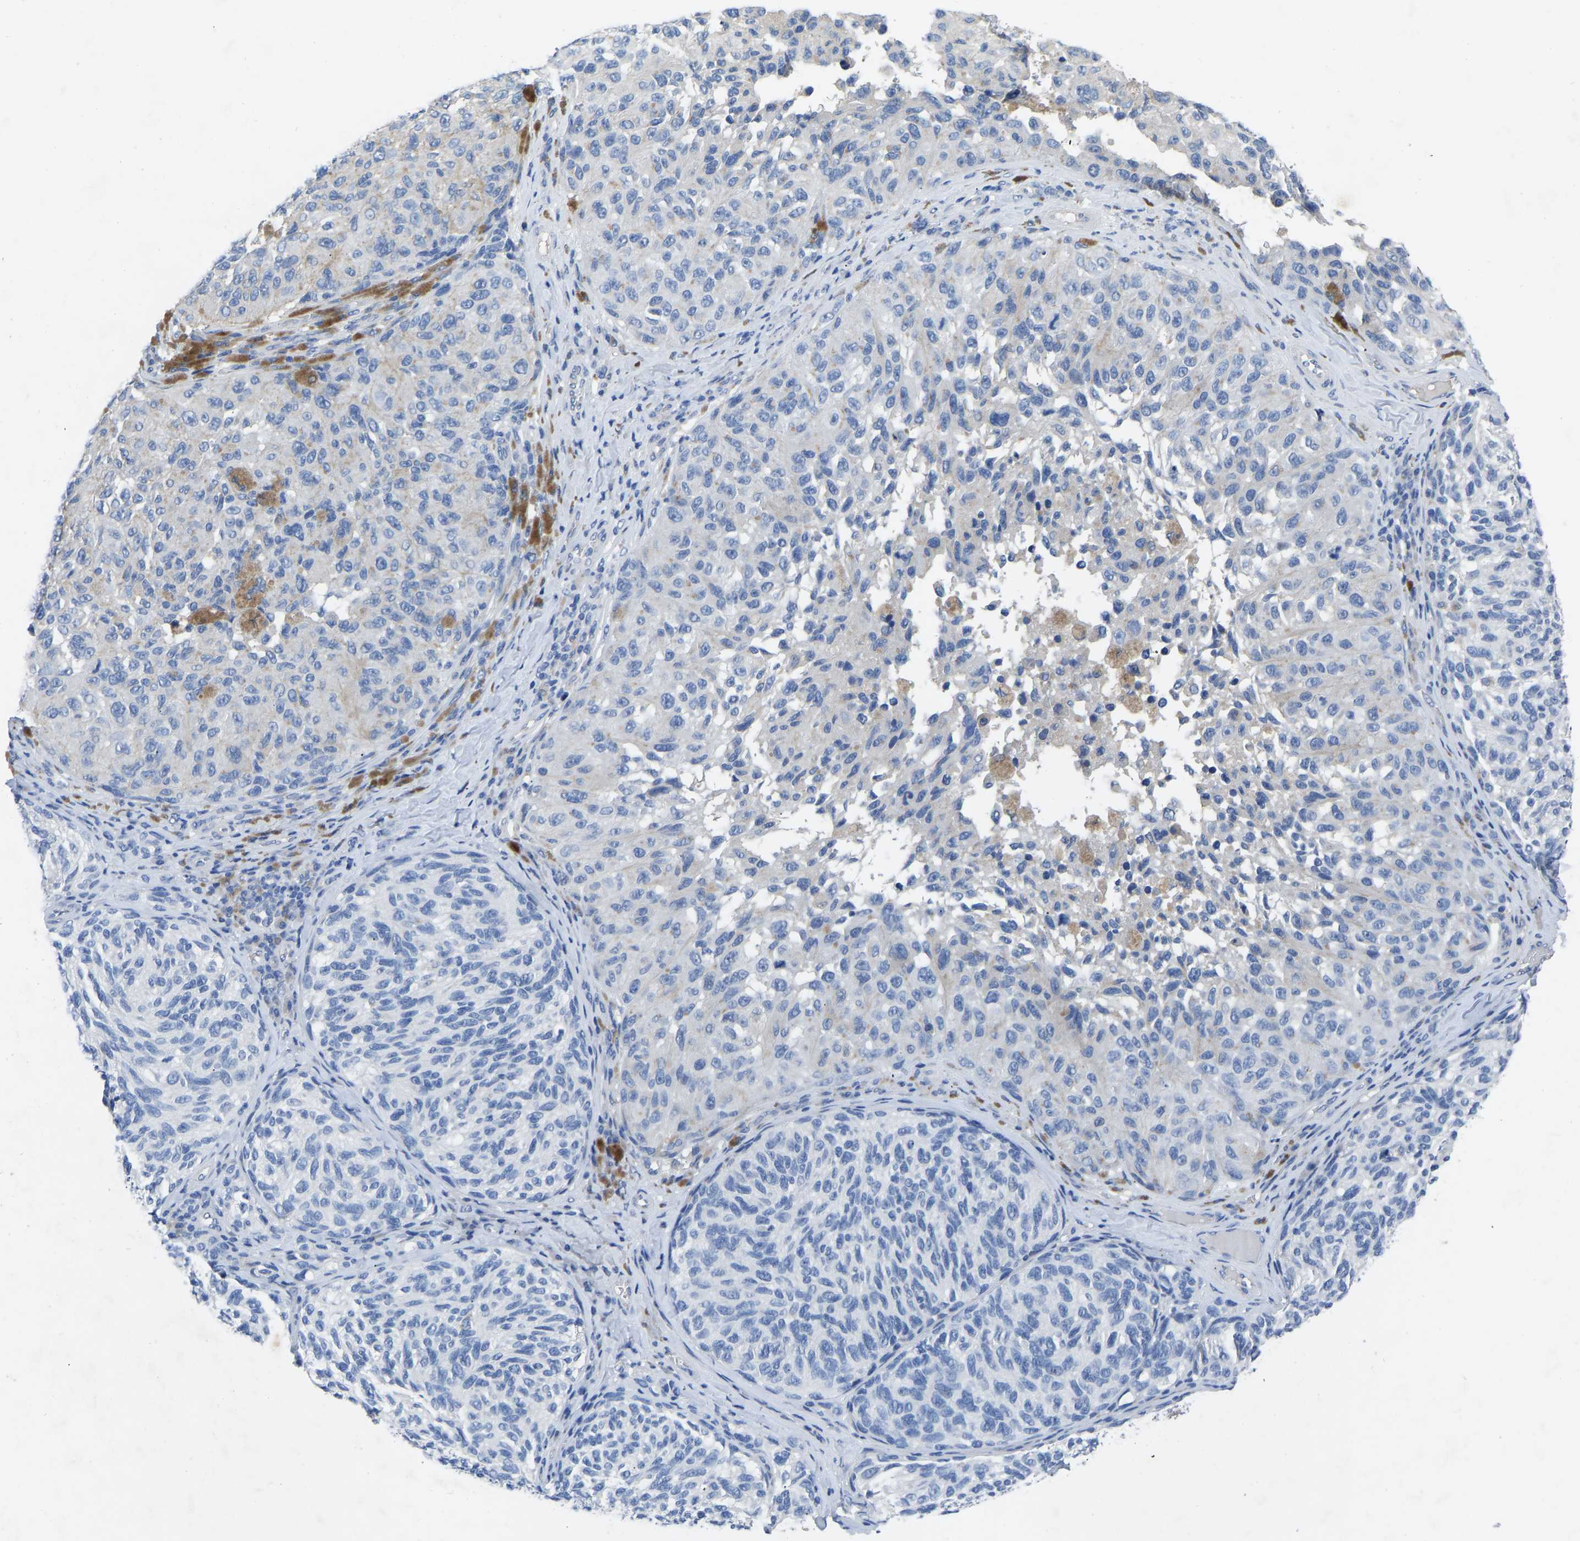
{"staining": {"intensity": "negative", "quantity": "none", "location": "none"}, "tissue": "melanoma", "cell_type": "Tumor cells", "image_type": "cancer", "snomed": [{"axis": "morphology", "description": "Malignant melanoma, NOS"}, {"axis": "topography", "description": "Skin"}], "caption": "Tumor cells are negative for protein expression in human melanoma. The staining is performed using DAB brown chromogen with nuclei counter-stained in using hematoxylin.", "gene": "RBP1", "patient": {"sex": "female", "age": 73}}